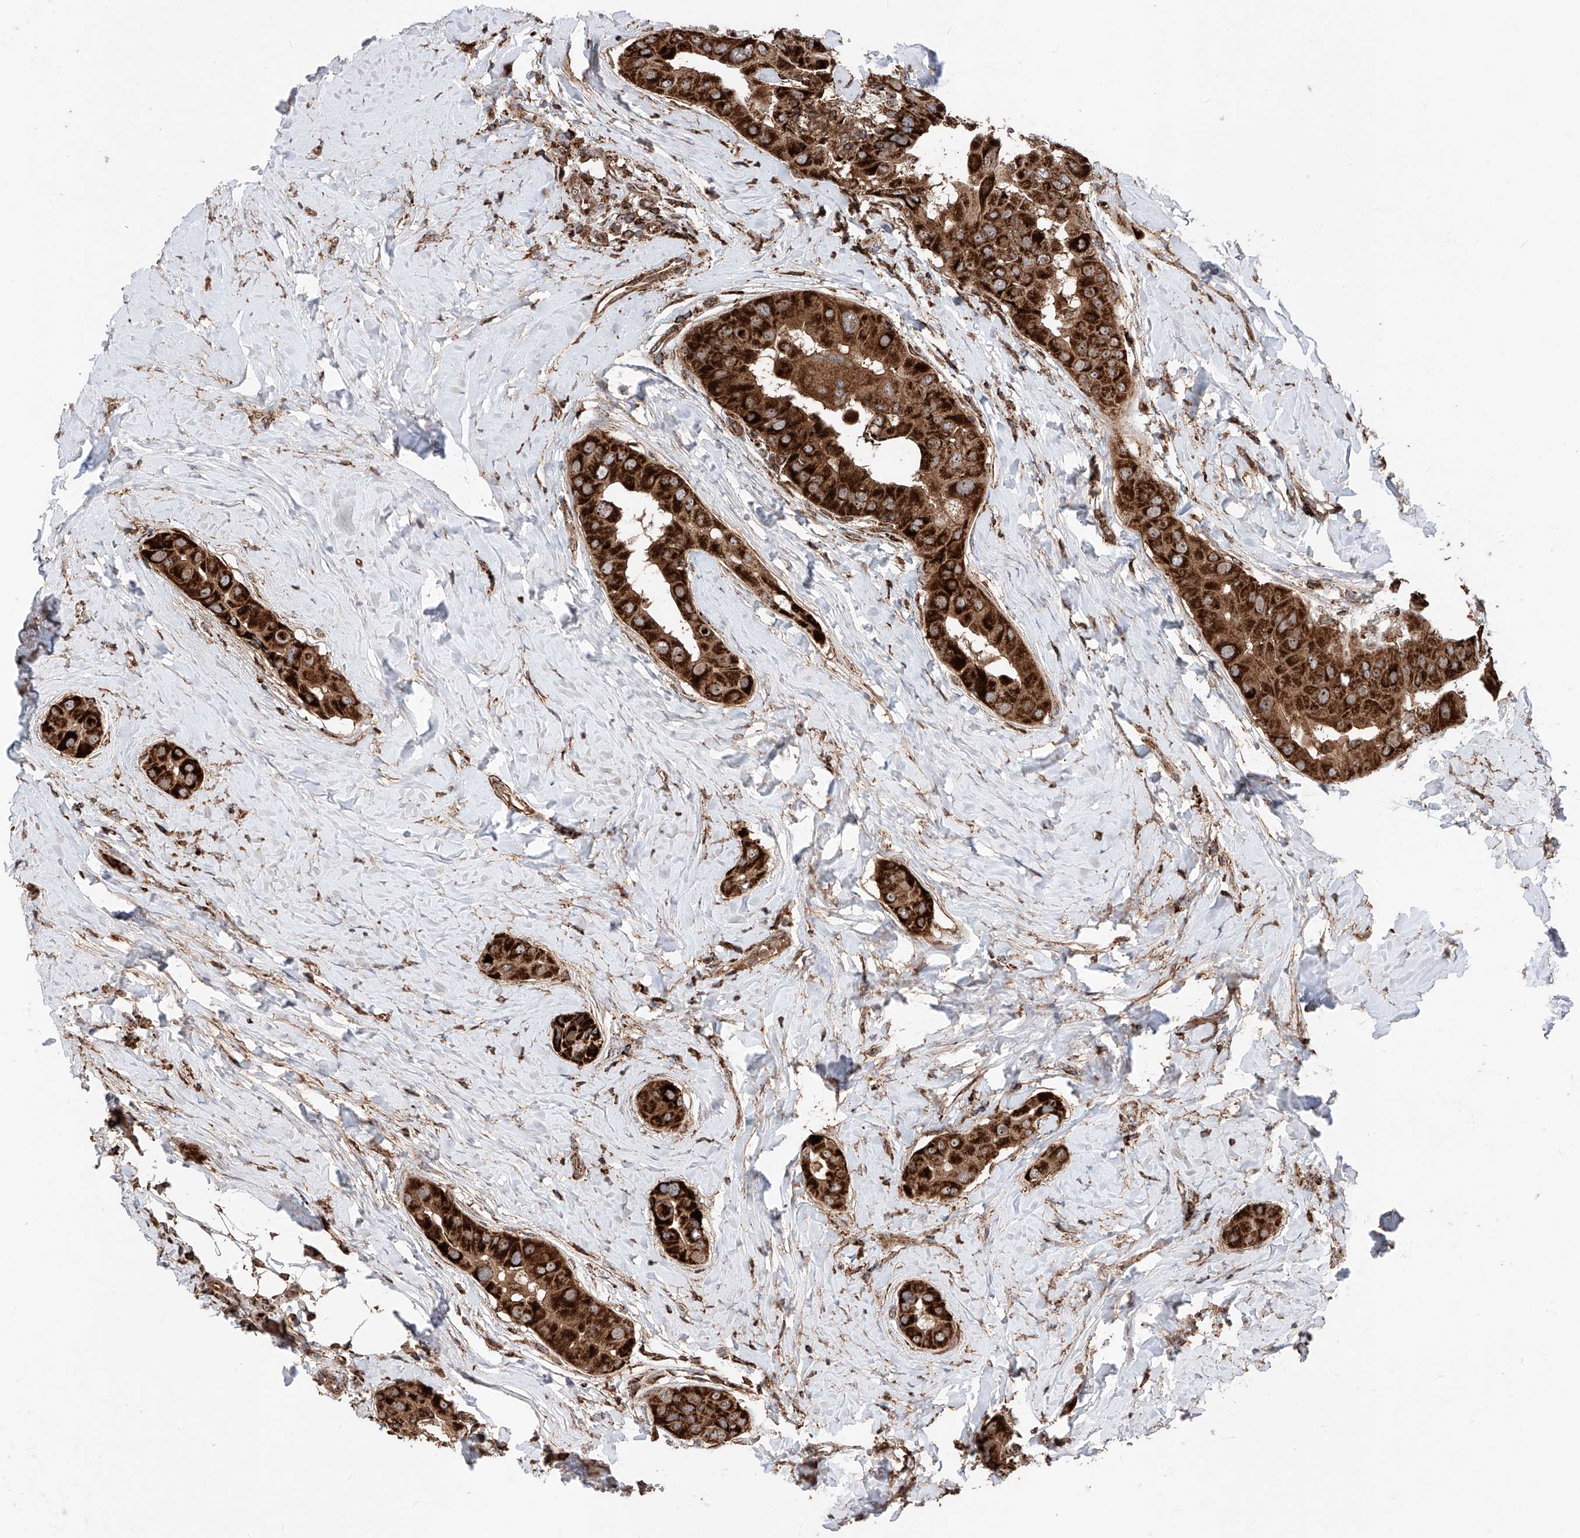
{"staining": {"intensity": "strong", "quantity": ">75%", "location": "cytoplasmic/membranous"}, "tissue": "thyroid cancer", "cell_type": "Tumor cells", "image_type": "cancer", "snomed": [{"axis": "morphology", "description": "Papillary adenocarcinoma, NOS"}, {"axis": "topography", "description": "Thyroid gland"}], "caption": "A brown stain labels strong cytoplasmic/membranous expression of a protein in human thyroid papillary adenocarcinoma tumor cells.", "gene": "PISD", "patient": {"sex": "male", "age": 33}}